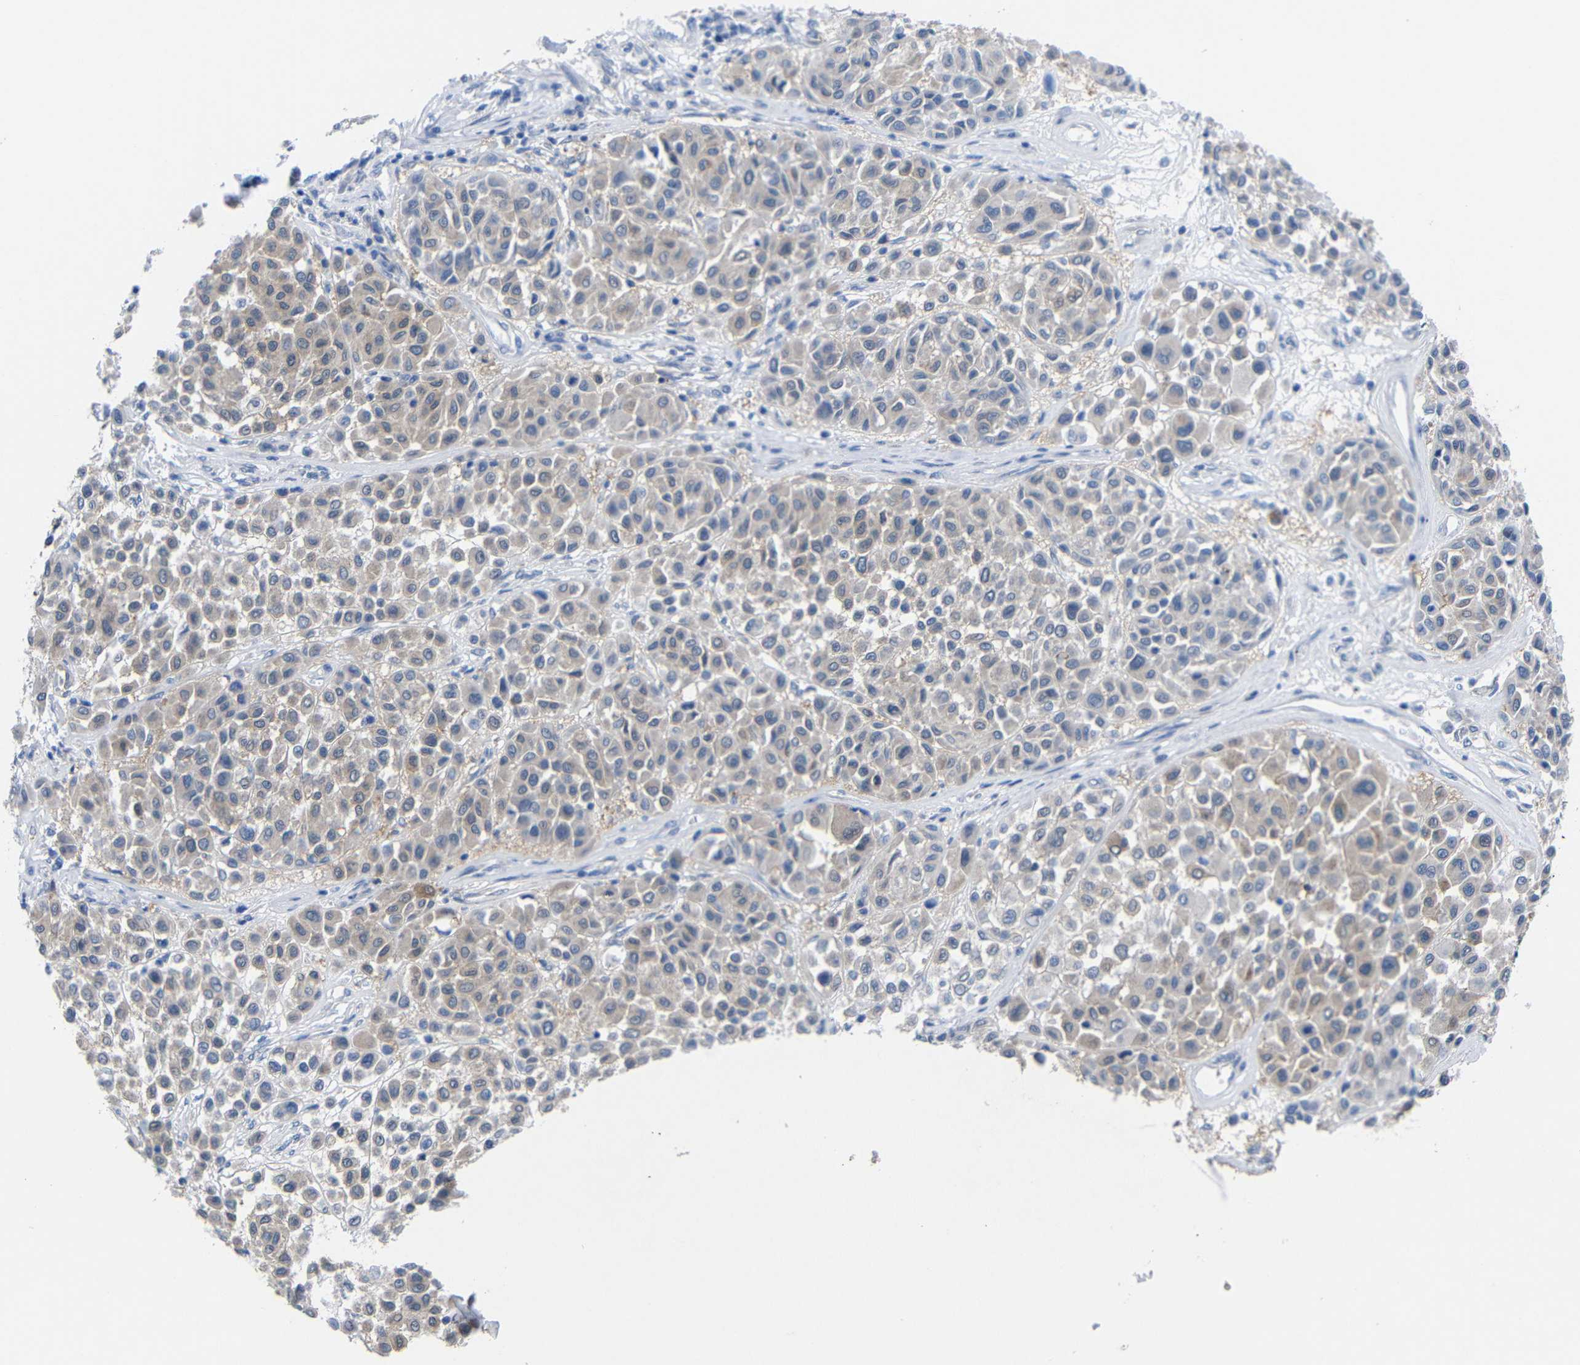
{"staining": {"intensity": "weak", "quantity": ">75%", "location": "cytoplasmic/membranous"}, "tissue": "melanoma", "cell_type": "Tumor cells", "image_type": "cancer", "snomed": [{"axis": "morphology", "description": "Malignant melanoma, Metastatic site"}, {"axis": "topography", "description": "Soft tissue"}], "caption": "A histopathology image of human malignant melanoma (metastatic site) stained for a protein exhibits weak cytoplasmic/membranous brown staining in tumor cells.", "gene": "PEBP1", "patient": {"sex": "male", "age": 41}}